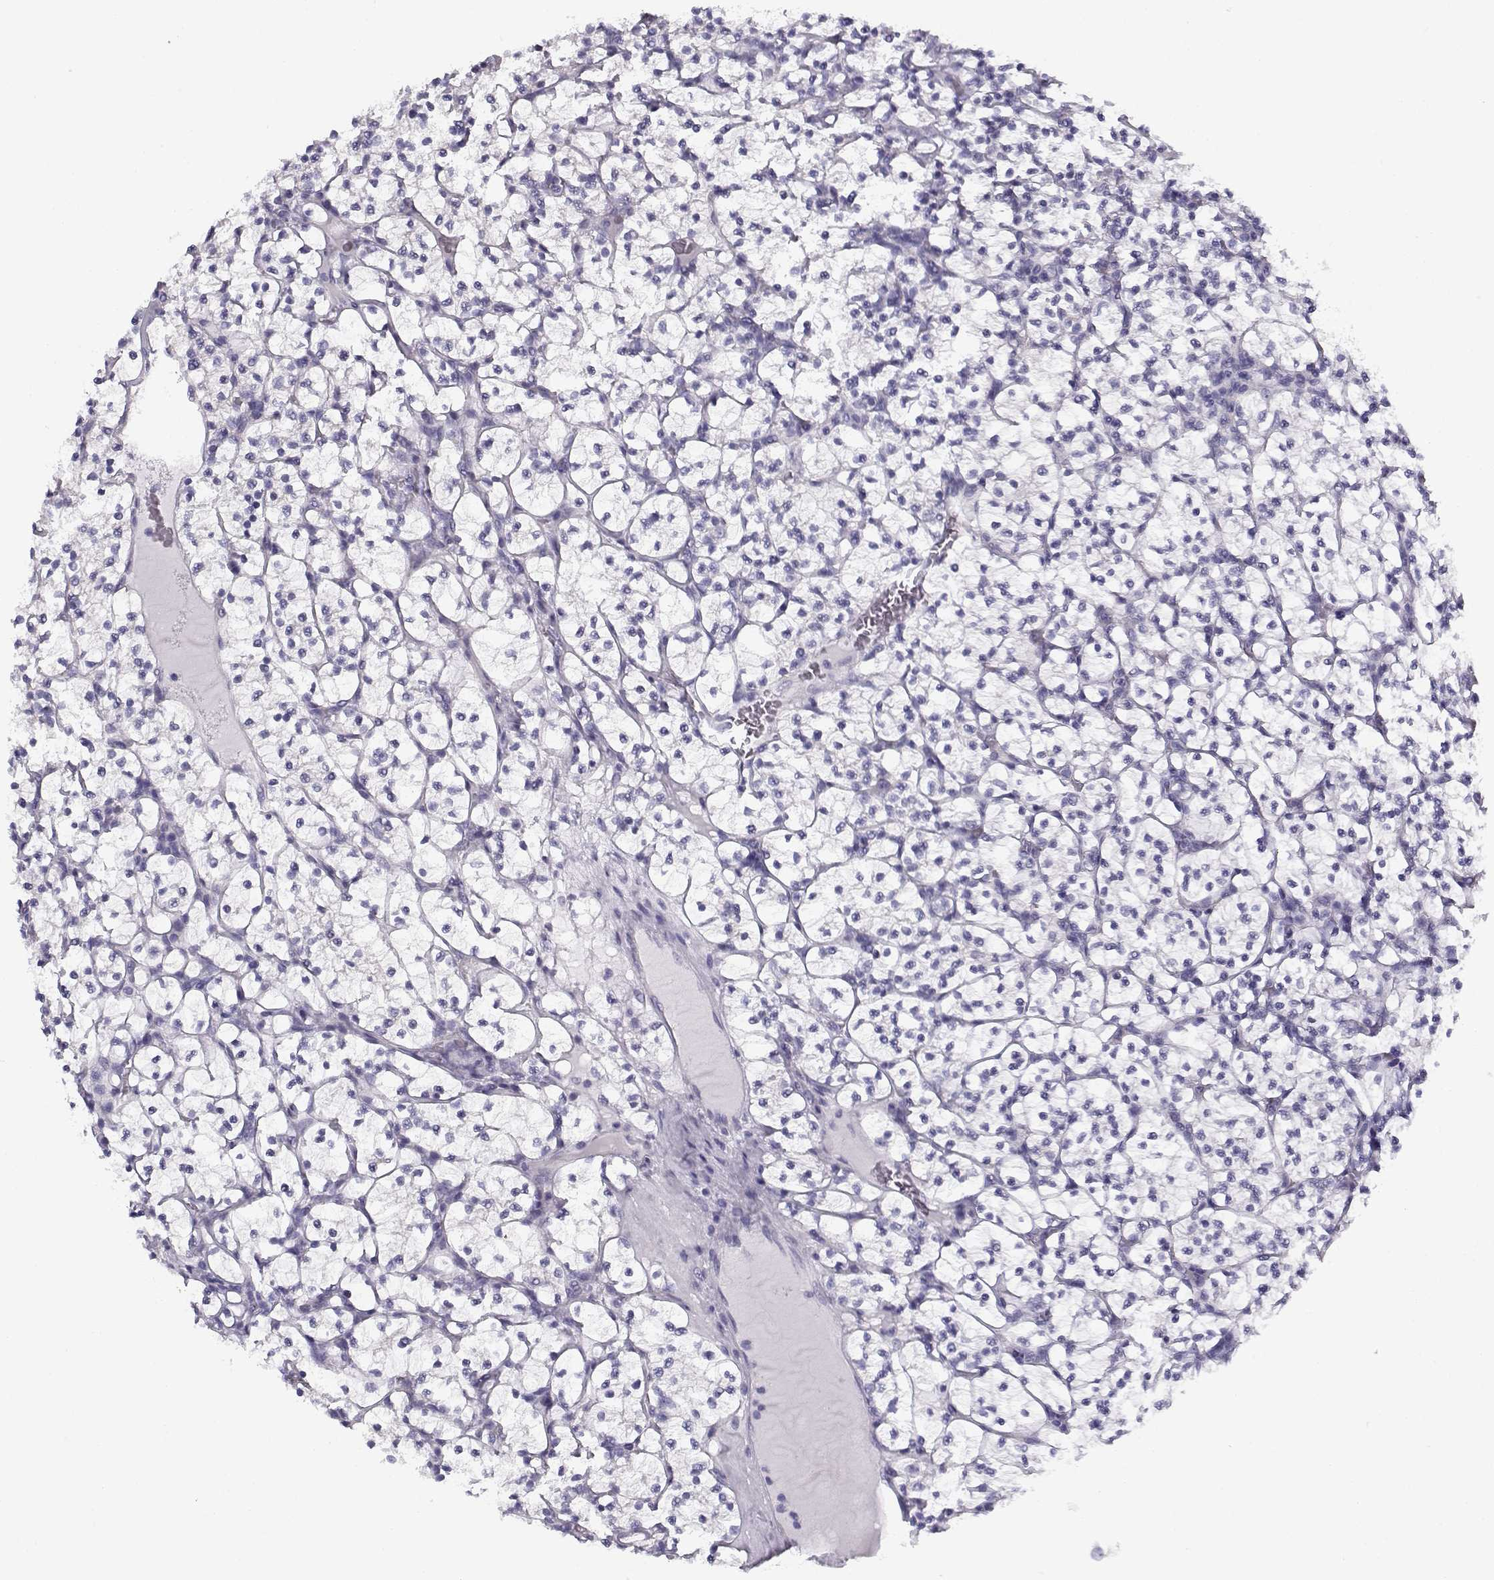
{"staining": {"intensity": "negative", "quantity": "none", "location": "none"}, "tissue": "renal cancer", "cell_type": "Tumor cells", "image_type": "cancer", "snomed": [{"axis": "morphology", "description": "Adenocarcinoma, NOS"}, {"axis": "topography", "description": "Kidney"}], "caption": "This is an immunohistochemistry (IHC) photomicrograph of renal cancer. There is no expression in tumor cells.", "gene": "CREB3L3", "patient": {"sex": "female", "age": 89}}